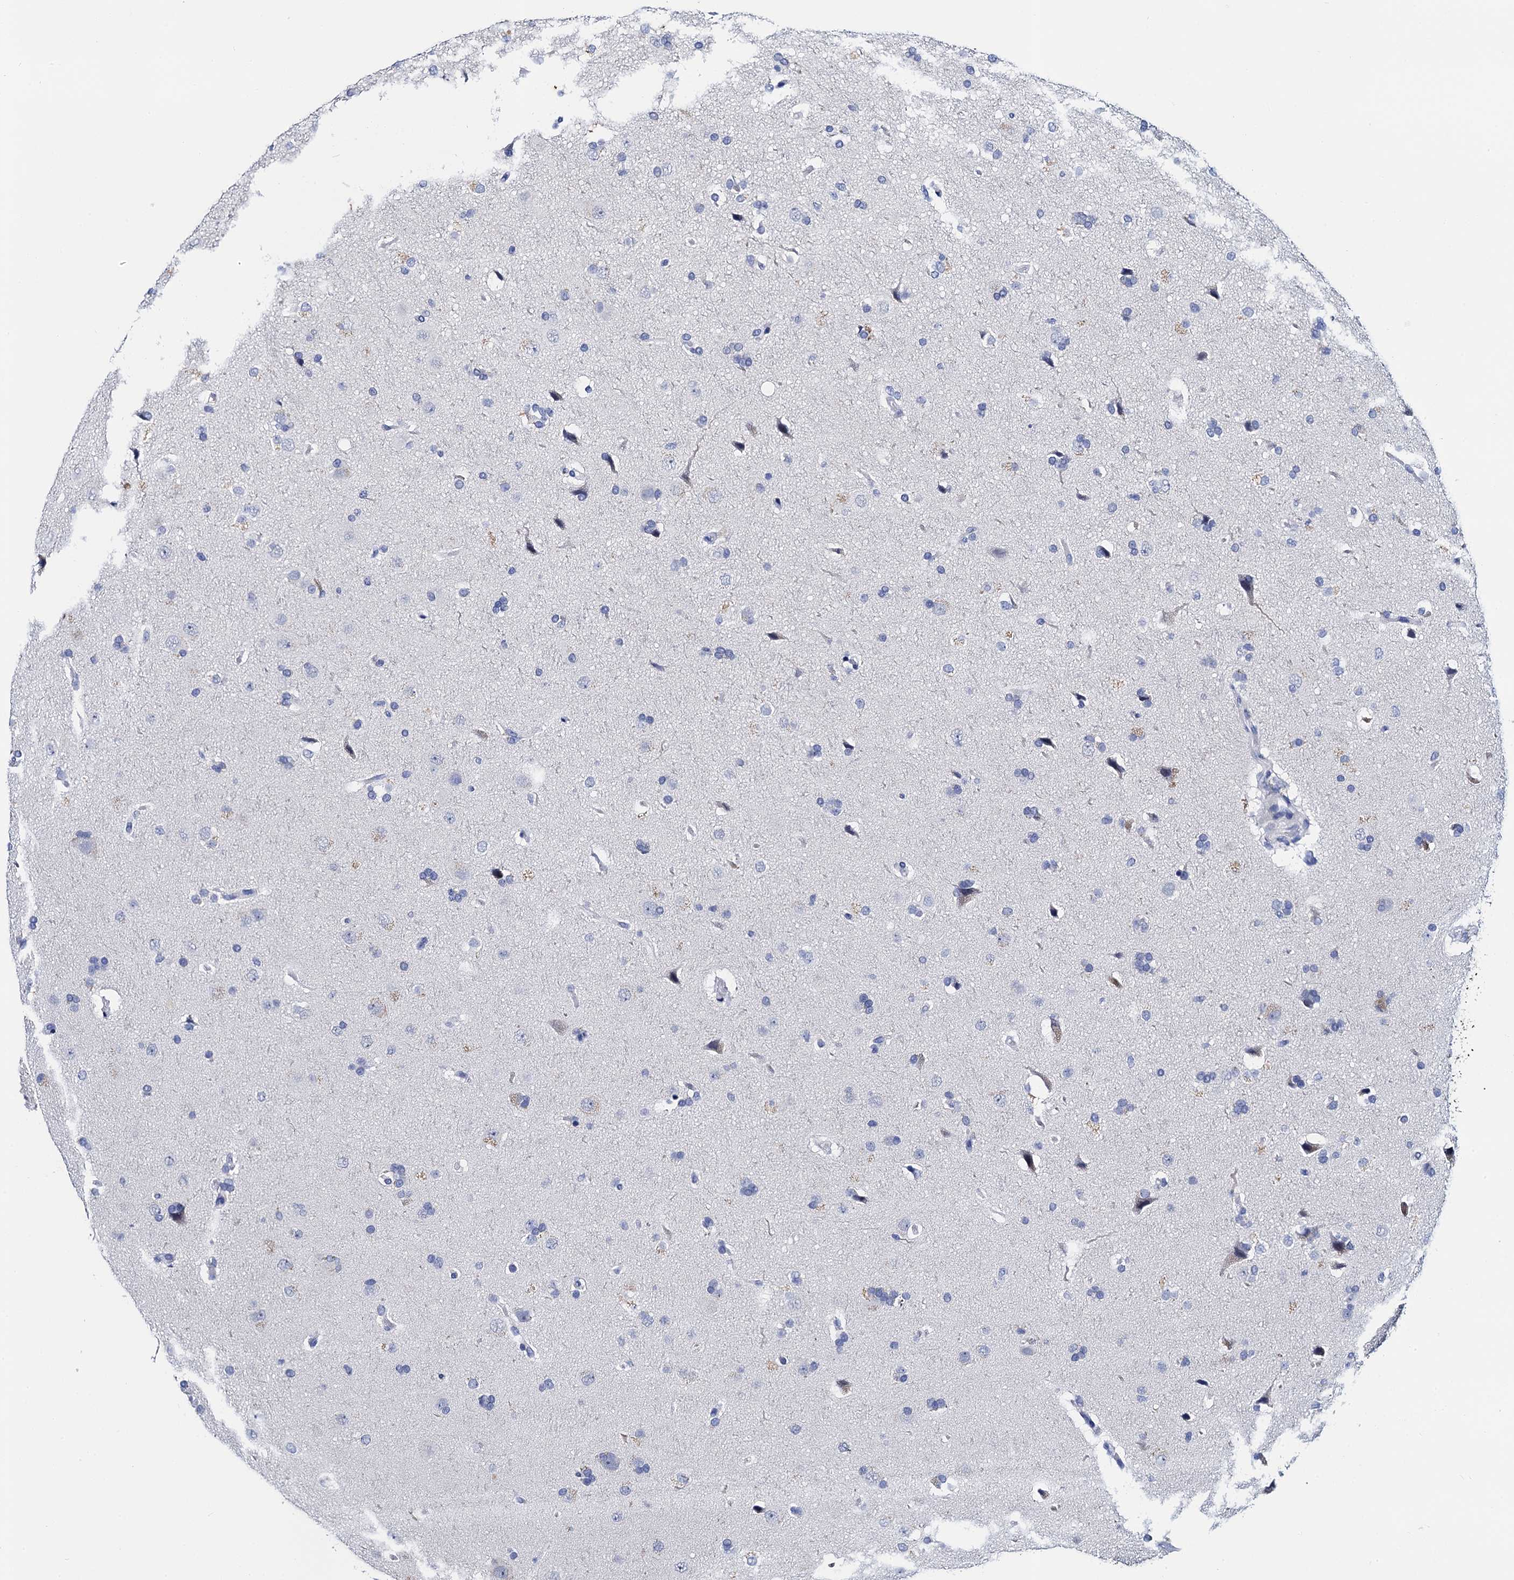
{"staining": {"intensity": "negative", "quantity": "none", "location": "none"}, "tissue": "glioma", "cell_type": "Tumor cells", "image_type": "cancer", "snomed": [{"axis": "morphology", "description": "Glioma, malignant, High grade"}, {"axis": "topography", "description": "Brain"}], "caption": "This photomicrograph is of malignant glioma (high-grade) stained with immunohistochemistry to label a protein in brown with the nuclei are counter-stained blue. There is no staining in tumor cells. (Immunohistochemistry, brightfield microscopy, high magnification).", "gene": "LYPD3", "patient": {"sex": "male", "age": 72}}